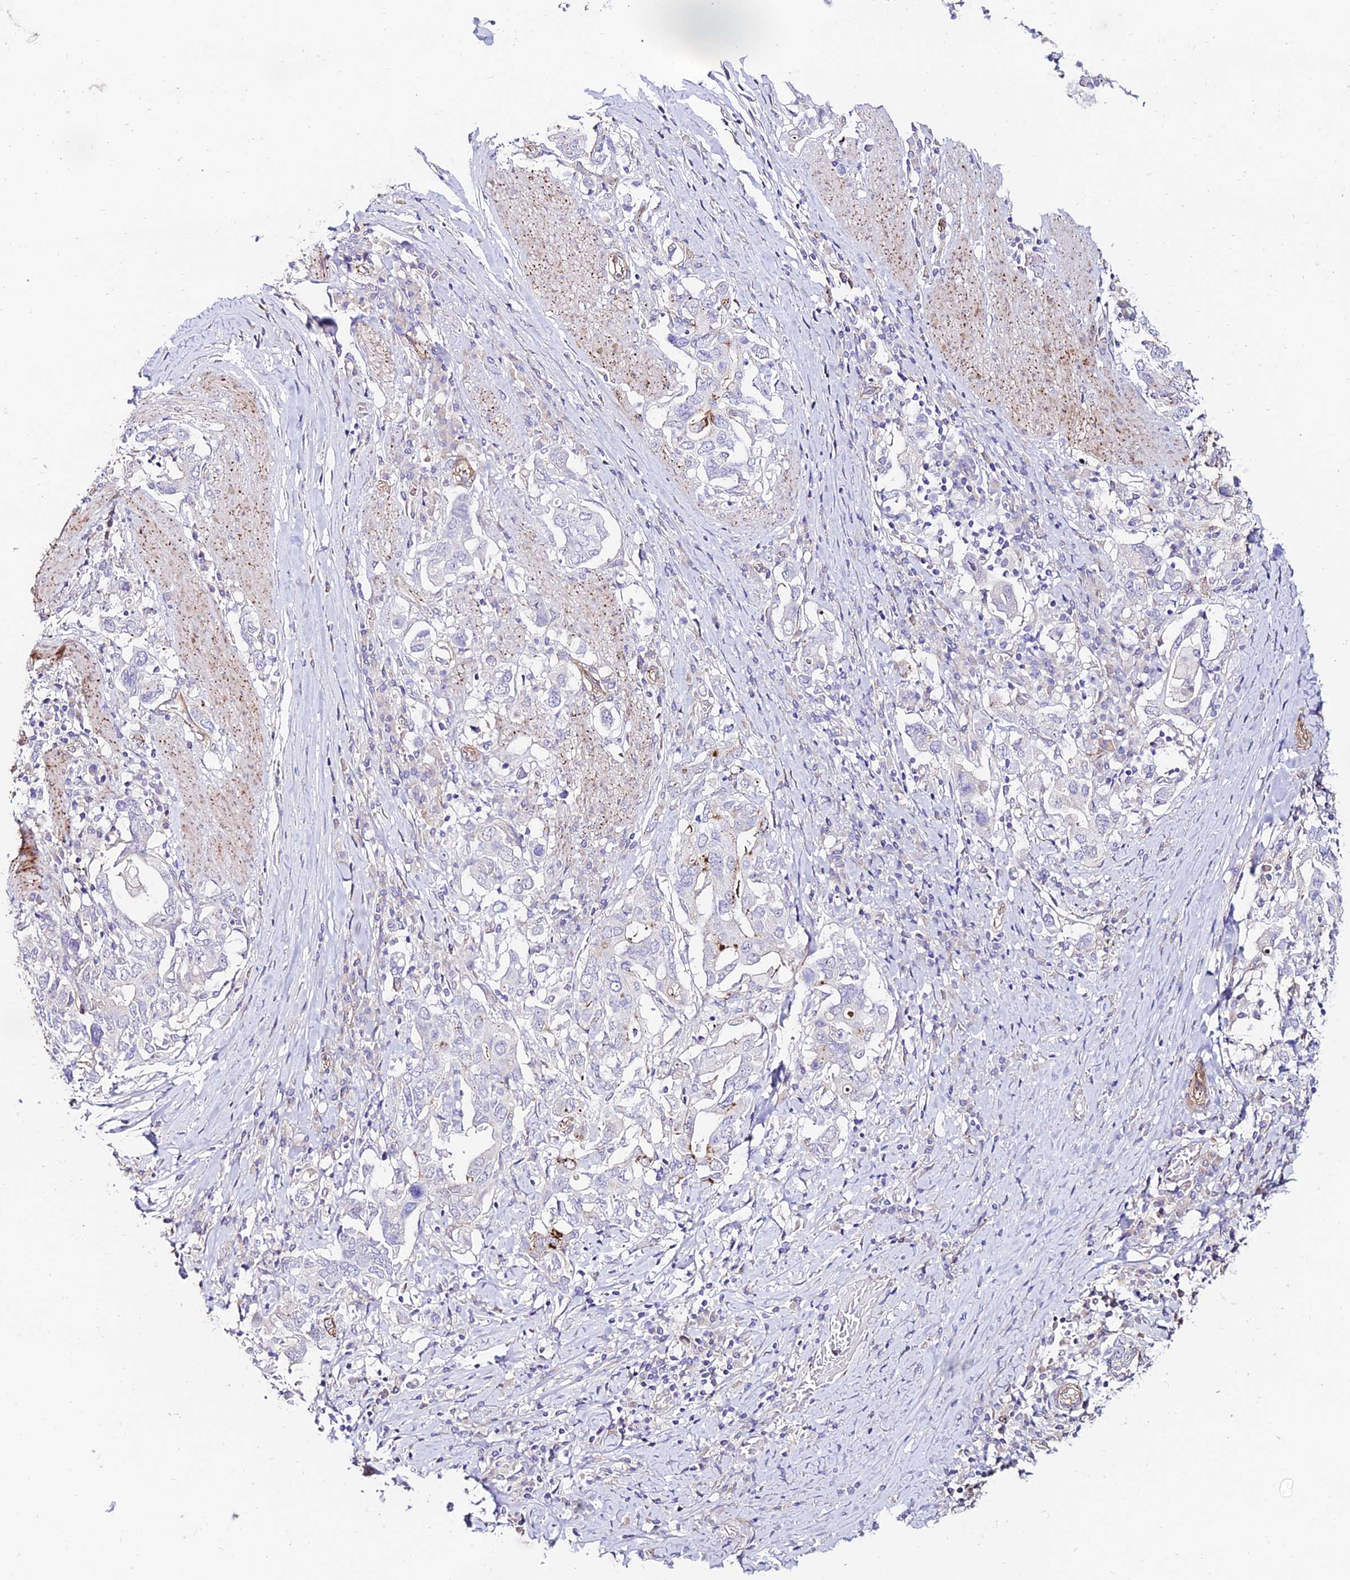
{"staining": {"intensity": "negative", "quantity": "none", "location": "none"}, "tissue": "stomach cancer", "cell_type": "Tumor cells", "image_type": "cancer", "snomed": [{"axis": "morphology", "description": "Adenocarcinoma, NOS"}, {"axis": "topography", "description": "Stomach, upper"}, {"axis": "topography", "description": "Stomach"}], "caption": "Photomicrograph shows no protein expression in tumor cells of stomach cancer (adenocarcinoma) tissue.", "gene": "ALDH3B2", "patient": {"sex": "male", "age": 62}}